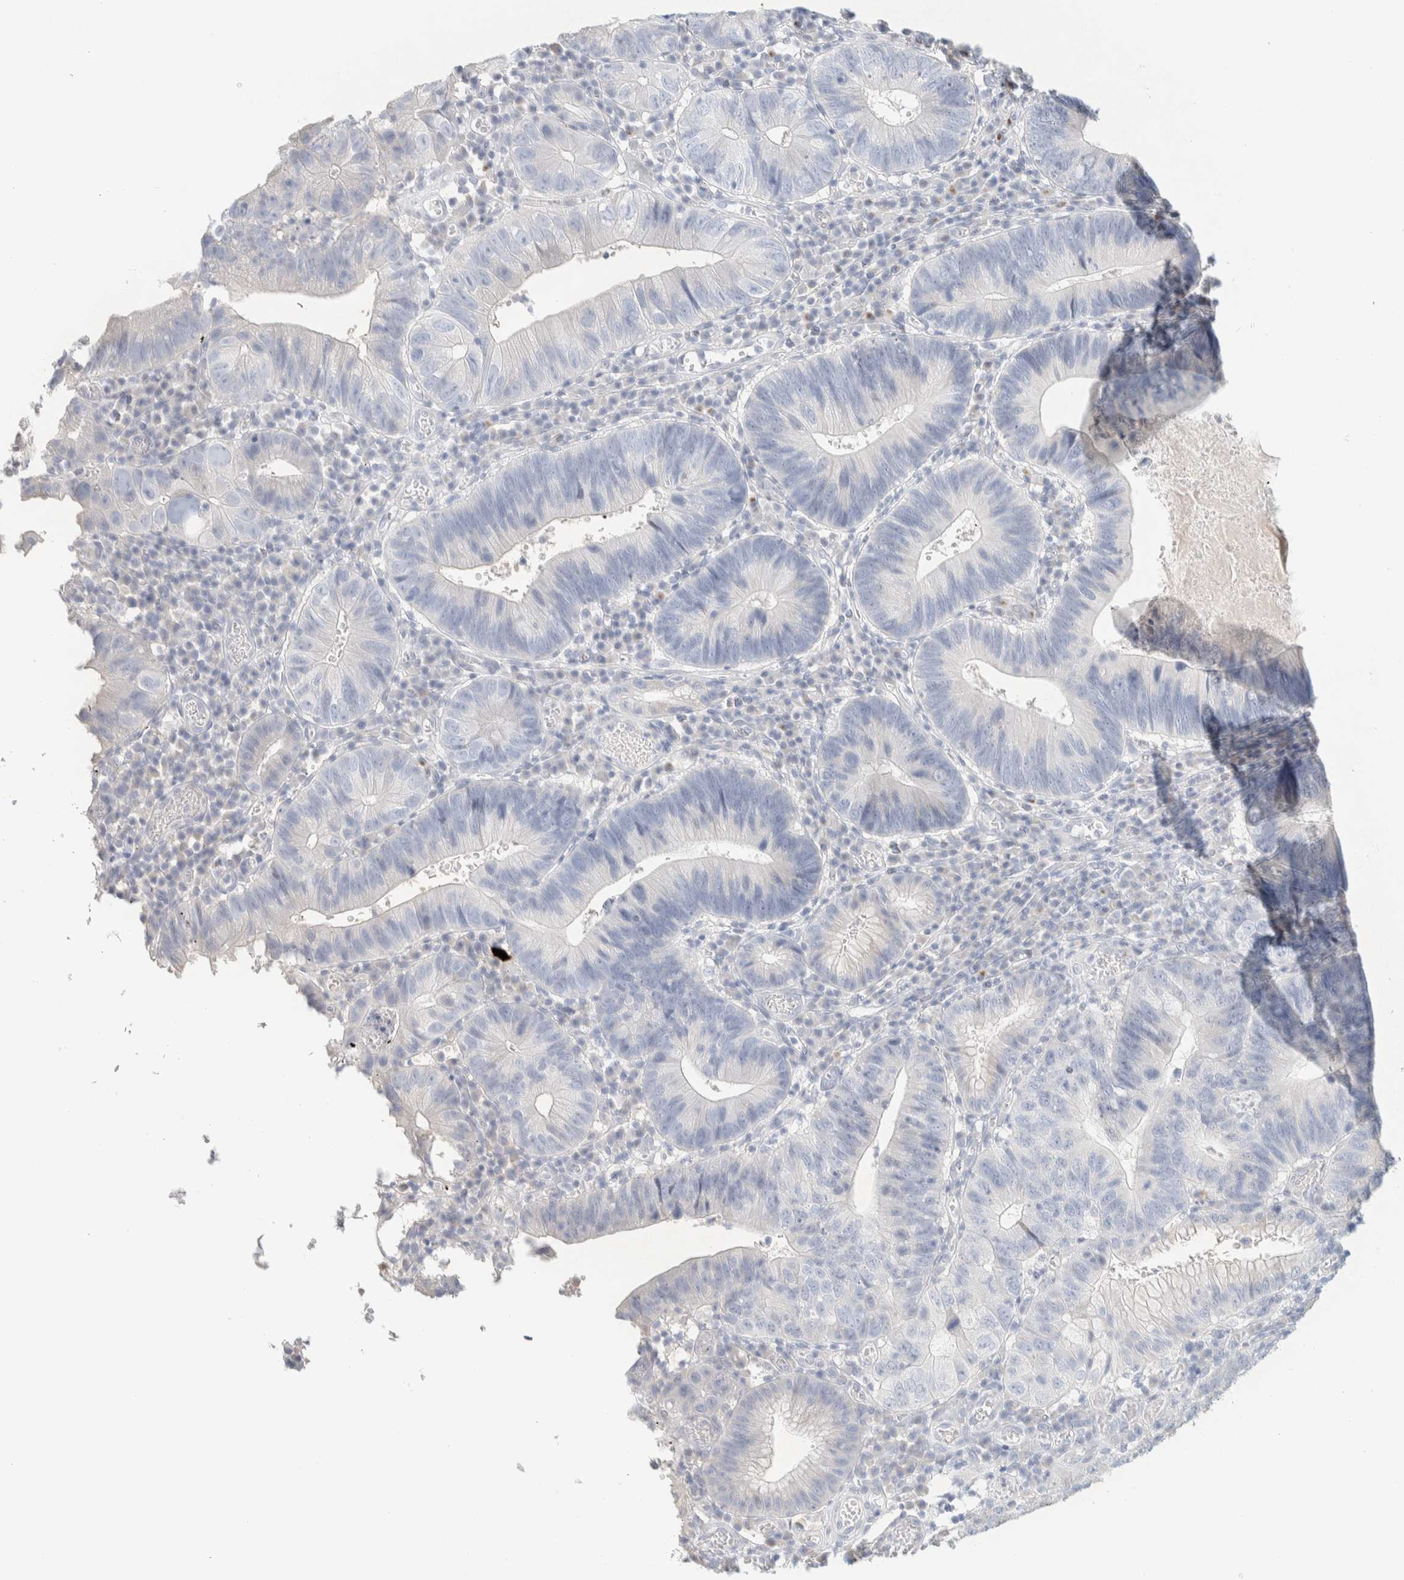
{"staining": {"intensity": "negative", "quantity": "none", "location": "none"}, "tissue": "stomach cancer", "cell_type": "Tumor cells", "image_type": "cancer", "snomed": [{"axis": "morphology", "description": "Adenocarcinoma, NOS"}, {"axis": "topography", "description": "Stomach"}], "caption": "The histopathology image shows no staining of tumor cells in adenocarcinoma (stomach).", "gene": "SPNS3", "patient": {"sex": "male", "age": 59}}